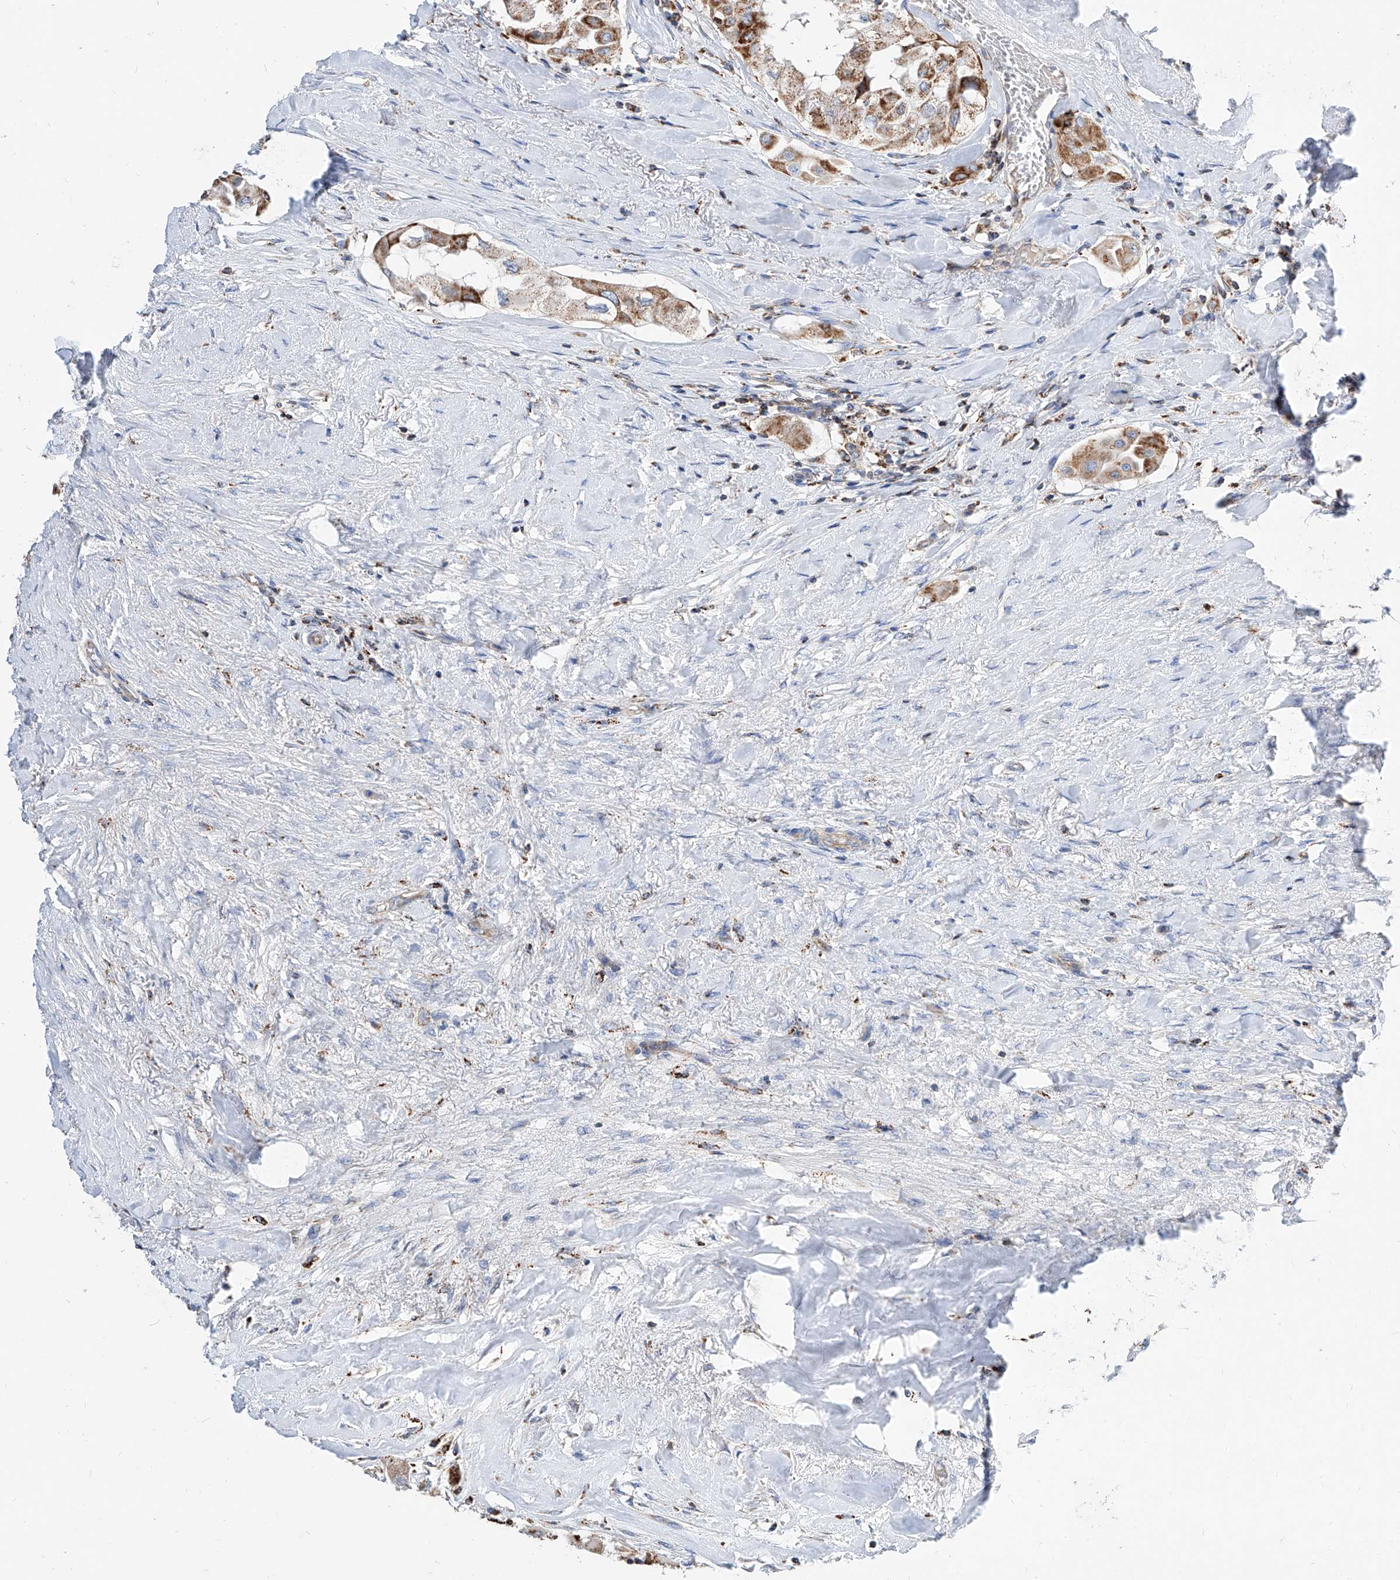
{"staining": {"intensity": "moderate", "quantity": ">75%", "location": "cytoplasmic/membranous"}, "tissue": "thyroid cancer", "cell_type": "Tumor cells", "image_type": "cancer", "snomed": [{"axis": "morphology", "description": "Papillary adenocarcinoma, NOS"}, {"axis": "topography", "description": "Thyroid gland"}], "caption": "This photomicrograph shows immunohistochemistry staining of thyroid cancer (papillary adenocarcinoma), with medium moderate cytoplasmic/membranous staining in about >75% of tumor cells.", "gene": "CPNE5", "patient": {"sex": "female", "age": 59}}